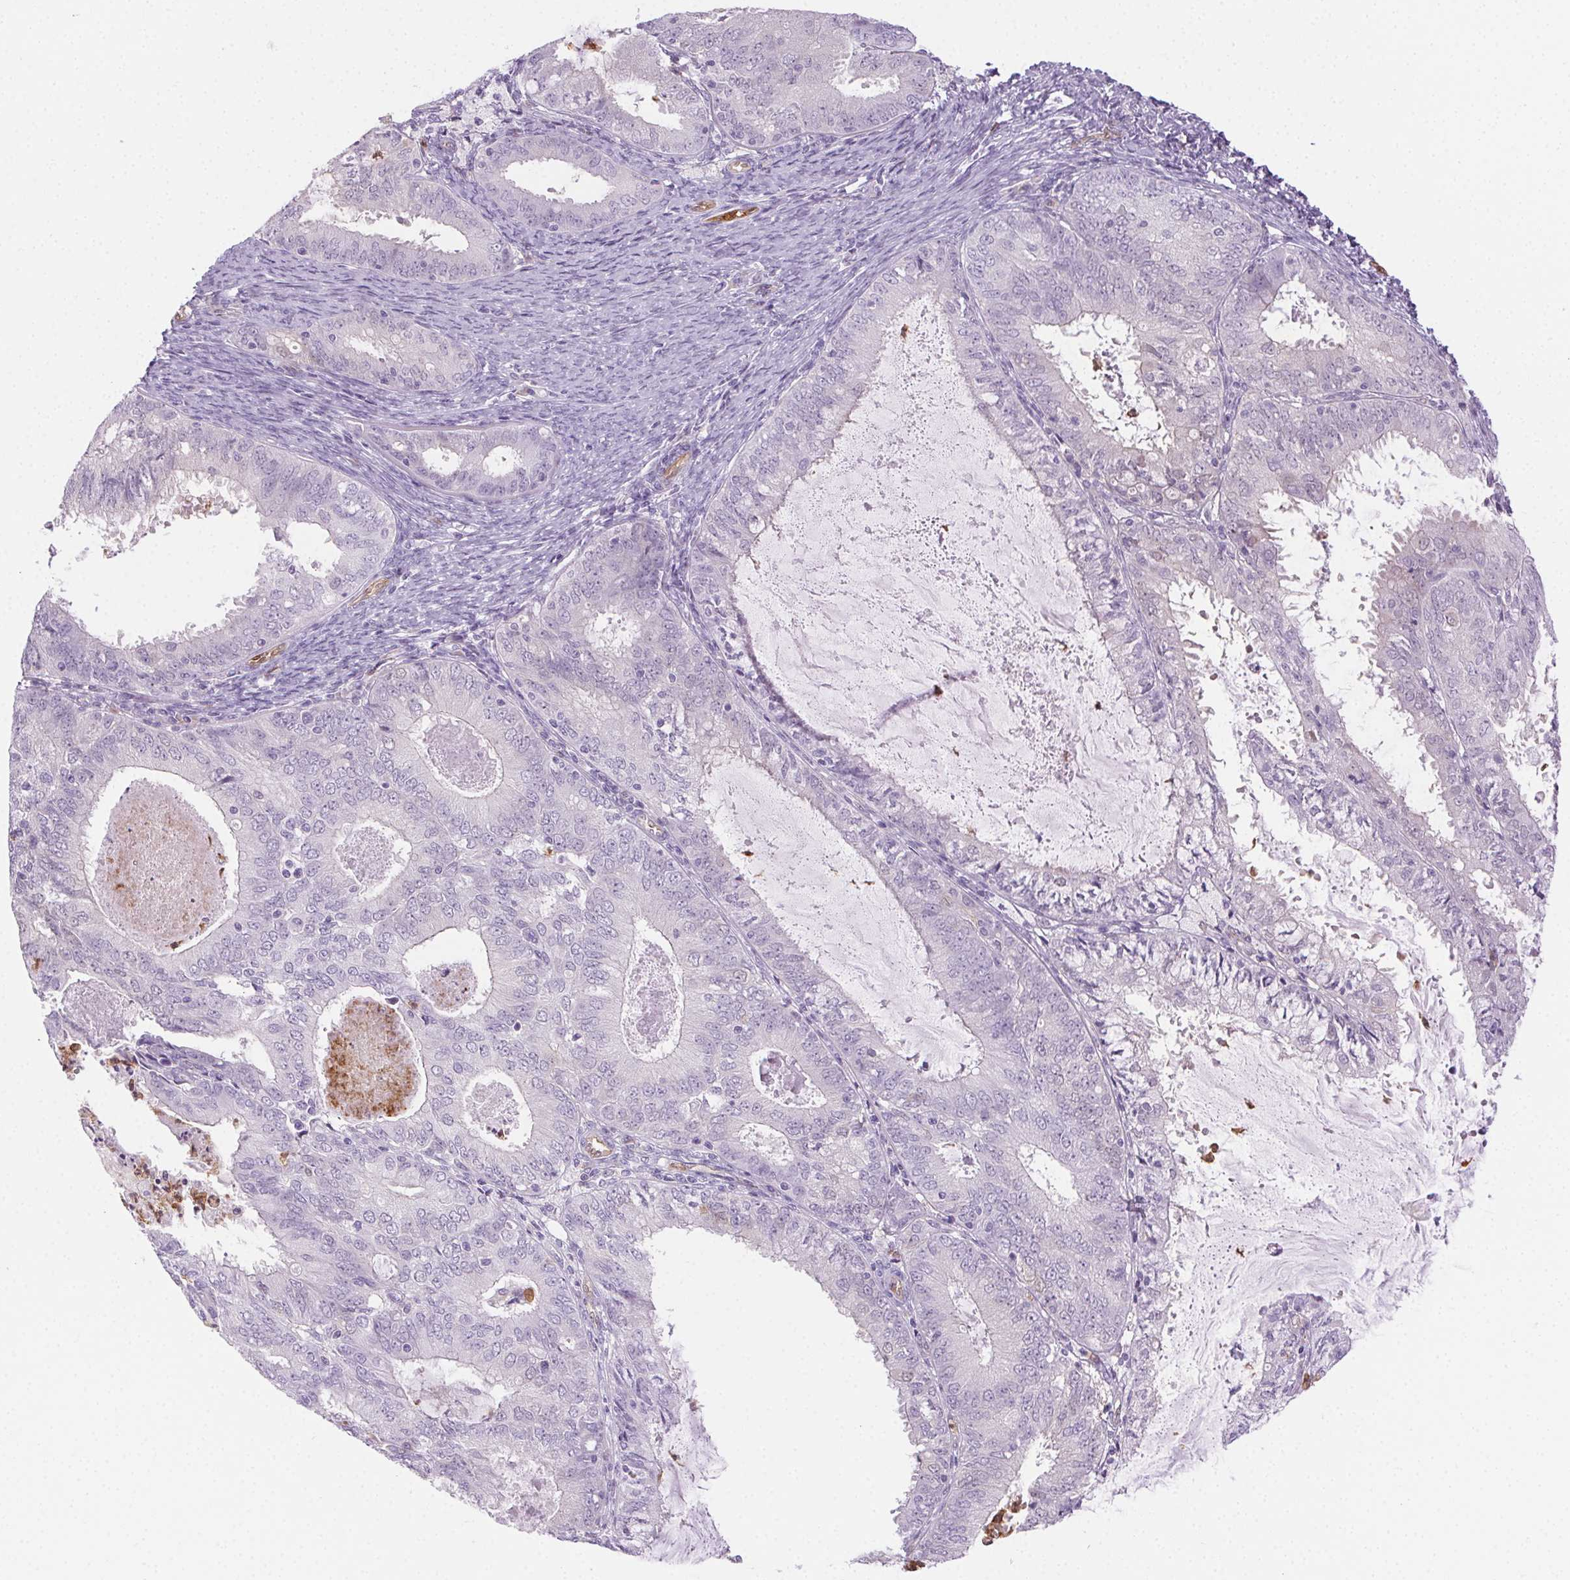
{"staining": {"intensity": "negative", "quantity": "none", "location": "none"}, "tissue": "endometrial cancer", "cell_type": "Tumor cells", "image_type": "cancer", "snomed": [{"axis": "morphology", "description": "Adenocarcinoma, NOS"}, {"axis": "topography", "description": "Endometrium"}], "caption": "A histopathology image of human endometrial adenocarcinoma is negative for staining in tumor cells.", "gene": "TMEM45A", "patient": {"sex": "female", "age": 57}}